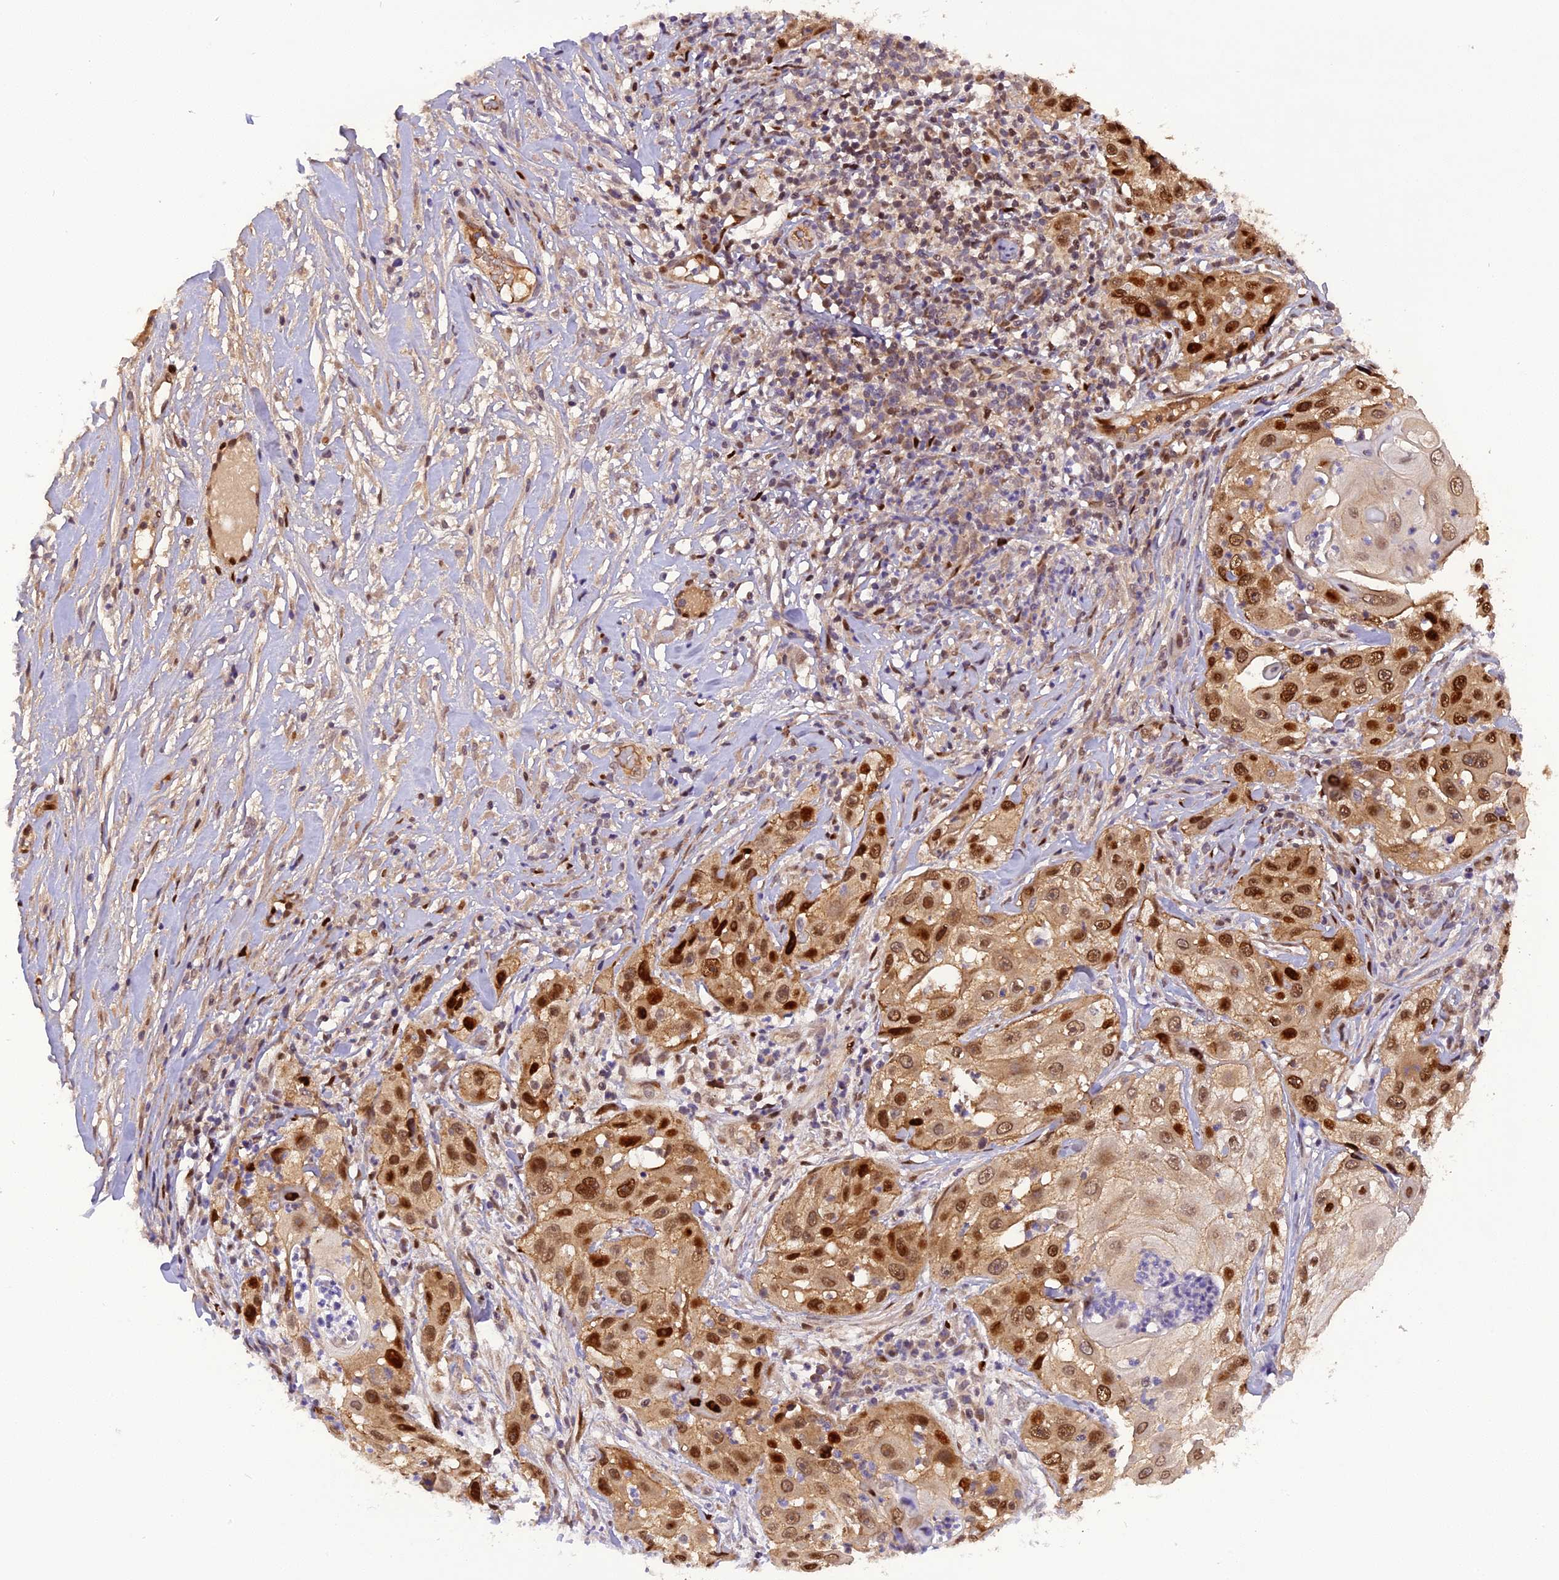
{"staining": {"intensity": "strong", "quantity": ">75%", "location": "nuclear"}, "tissue": "skin cancer", "cell_type": "Tumor cells", "image_type": "cancer", "snomed": [{"axis": "morphology", "description": "Squamous cell carcinoma, NOS"}, {"axis": "topography", "description": "Skin"}], "caption": "Skin cancer (squamous cell carcinoma) stained with a brown dye displays strong nuclear positive staining in approximately >75% of tumor cells.", "gene": "MICALL1", "patient": {"sex": "female", "age": 44}}